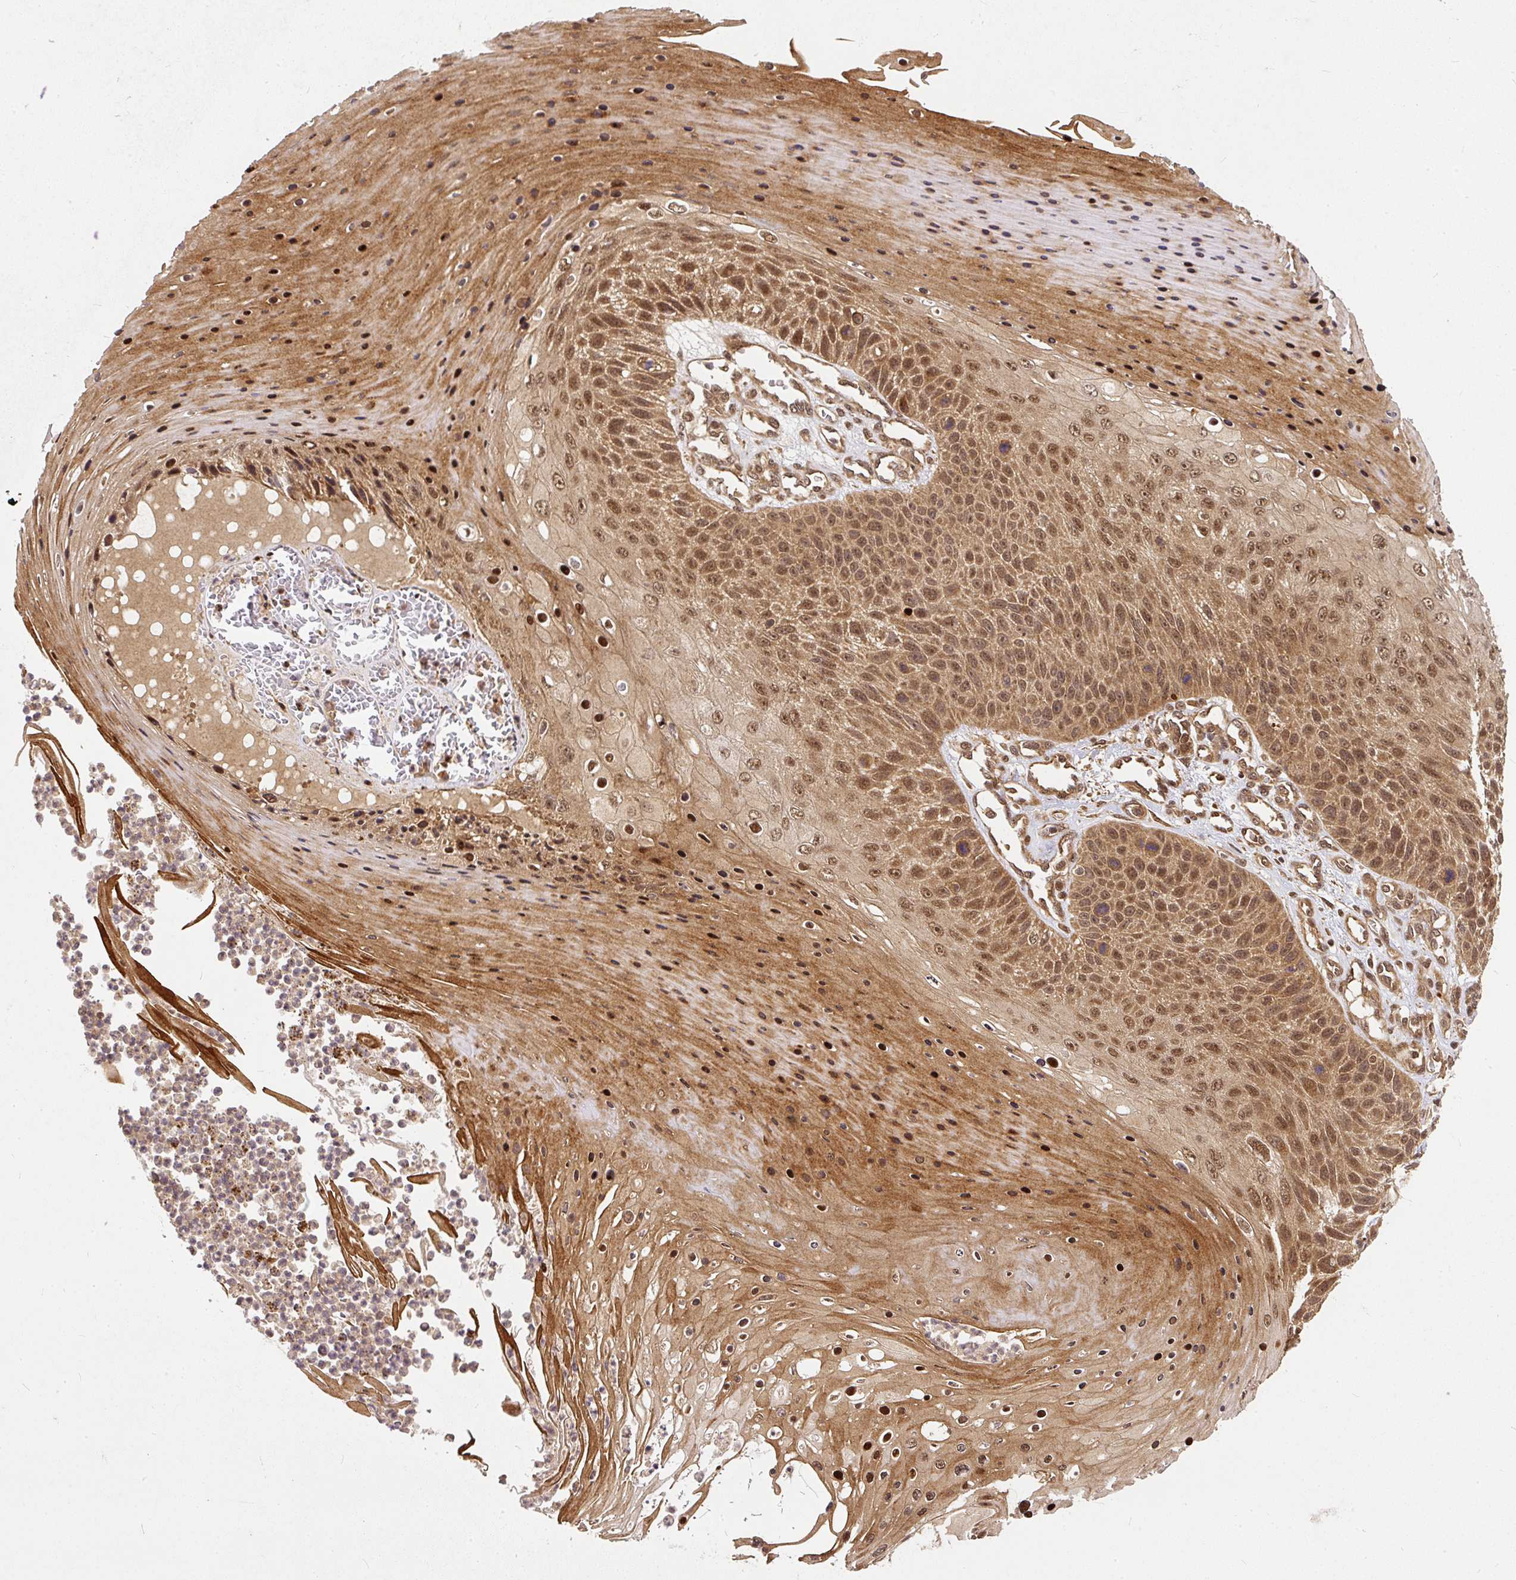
{"staining": {"intensity": "moderate", "quantity": ">75%", "location": "cytoplasmic/membranous,nuclear"}, "tissue": "skin cancer", "cell_type": "Tumor cells", "image_type": "cancer", "snomed": [{"axis": "morphology", "description": "Squamous cell carcinoma, NOS"}, {"axis": "topography", "description": "Skin"}], "caption": "Skin cancer stained with immunohistochemistry (IHC) shows moderate cytoplasmic/membranous and nuclear expression in about >75% of tumor cells.", "gene": "PSMD1", "patient": {"sex": "female", "age": 88}}